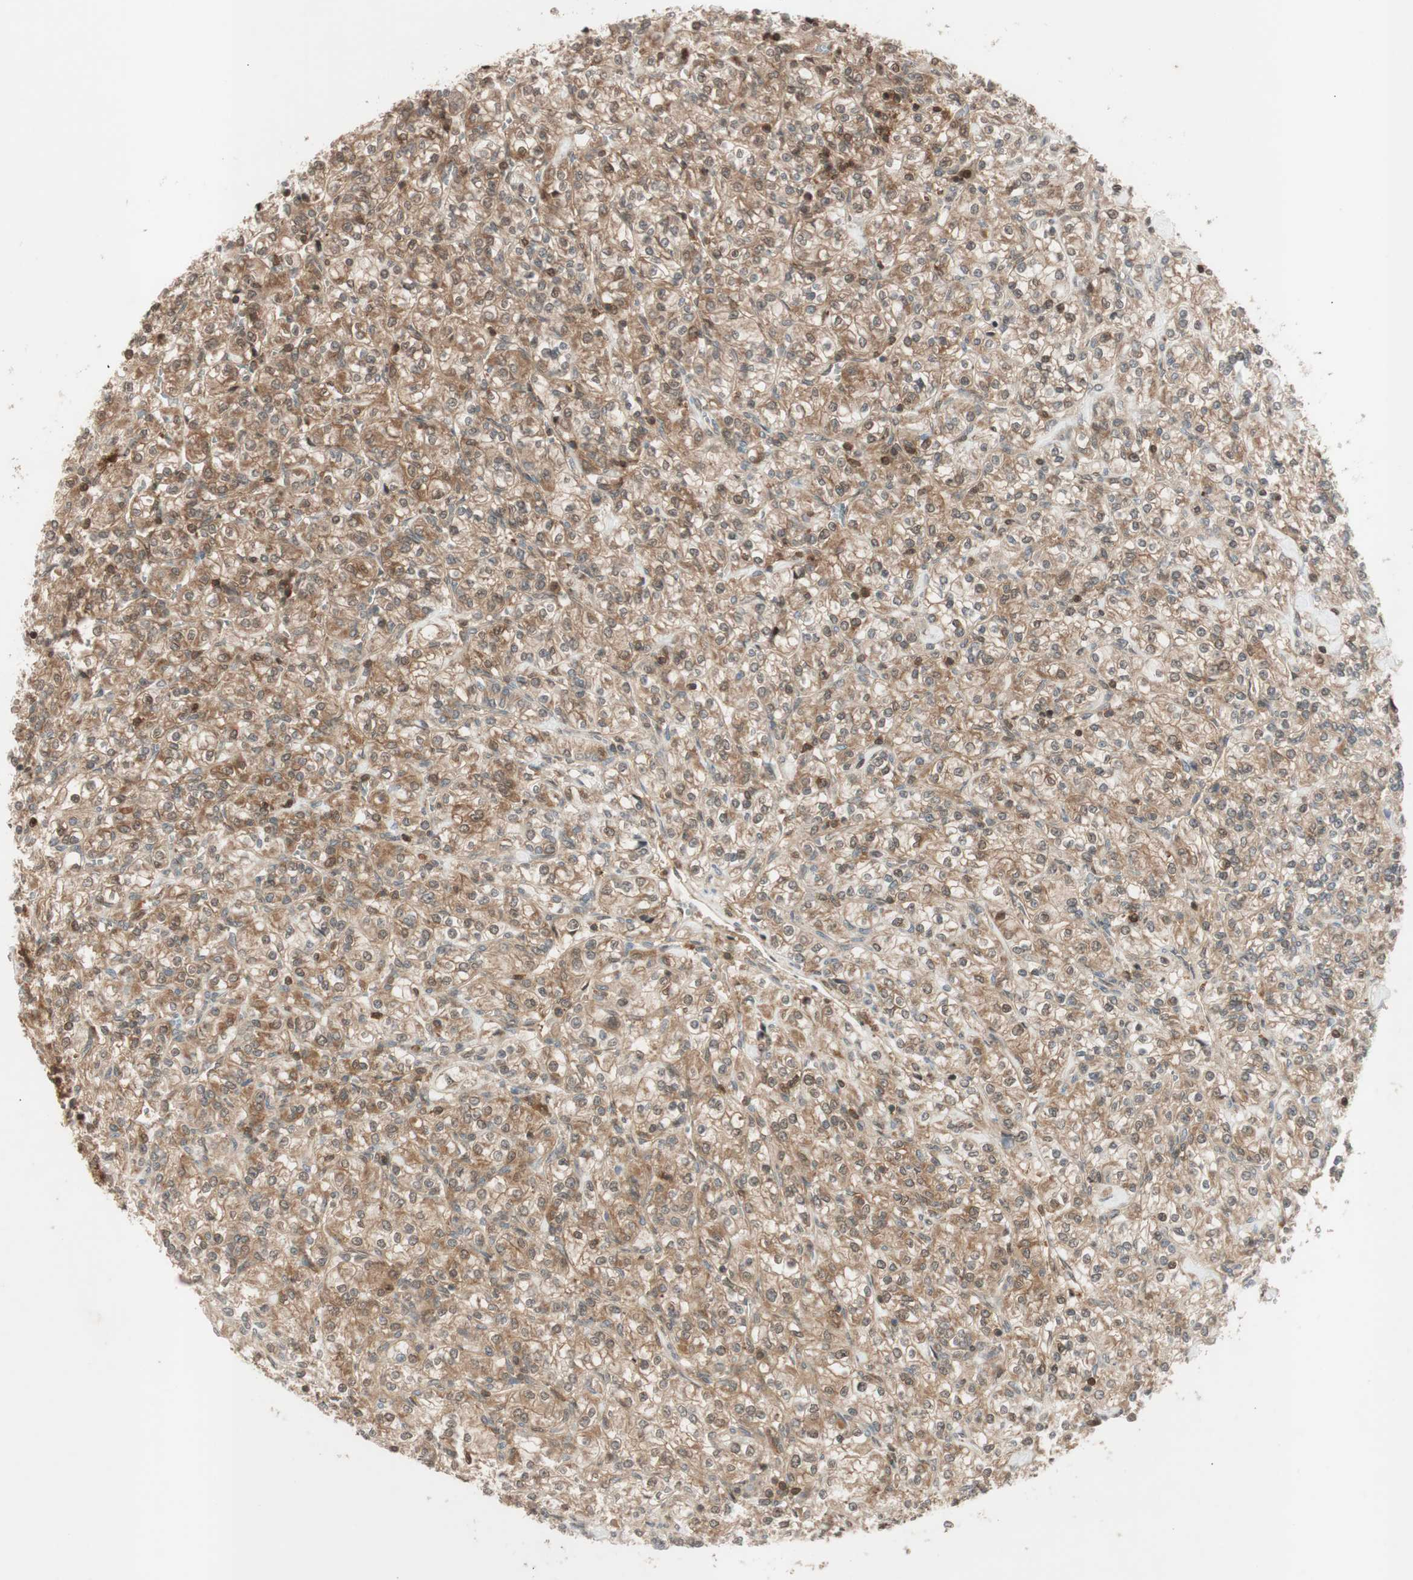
{"staining": {"intensity": "moderate", "quantity": ">75%", "location": "cytoplasmic/membranous,nuclear"}, "tissue": "renal cancer", "cell_type": "Tumor cells", "image_type": "cancer", "snomed": [{"axis": "morphology", "description": "Adenocarcinoma, NOS"}, {"axis": "topography", "description": "Kidney"}], "caption": "Protein staining shows moderate cytoplasmic/membranous and nuclear positivity in approximately >75% of tumor cells in renal cancer. The protein of interest is stained brown, and the nuclei are stained in blue (DAB (3,3'-diaminobenzidine) IHC with brightfield microscopy, high magnification).", "gene": "EPHA8", "patient": {"sex": "male", "age": 77}}